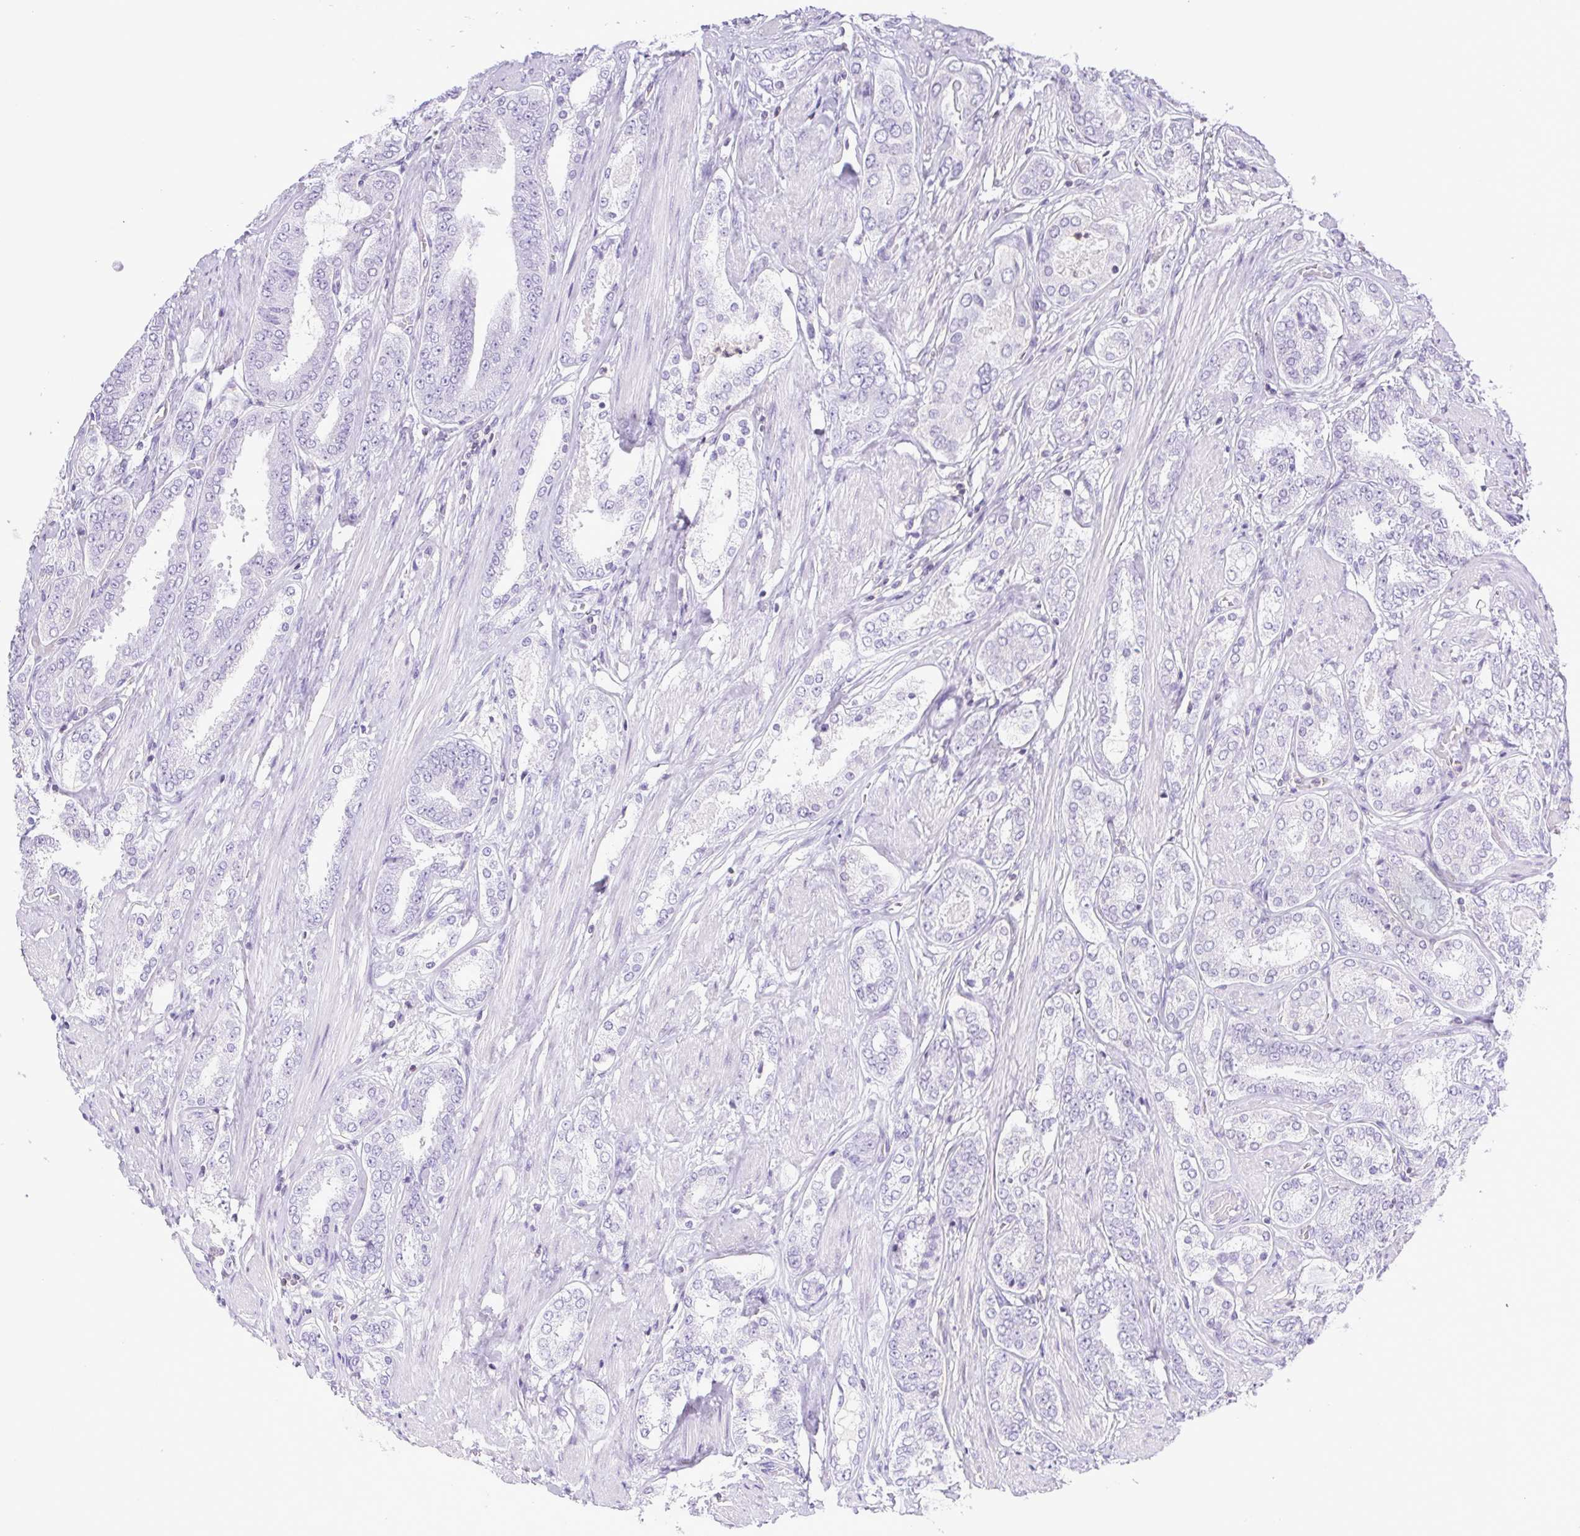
{"staining": {"intensity": "negative", "quantity": "none", "location": "none"}, "tissue": "prostate cancer", "cell_type": "Tumor cells", "image_type": "cancer", "snomed": [{"axis": "morphology", "description": "Adenocarcinoma, High grade"}, {"axis": "topography", "description": "Prostate"}], "caption": "A high-resolution histopathology image shows immunohistochemistry staining of prostate cancer (high-grade adenocarcinoma), which shows no significant expression in tumor cells.", "gene": "SYNPR", "patient": {"sex": "male", "age": 63}}